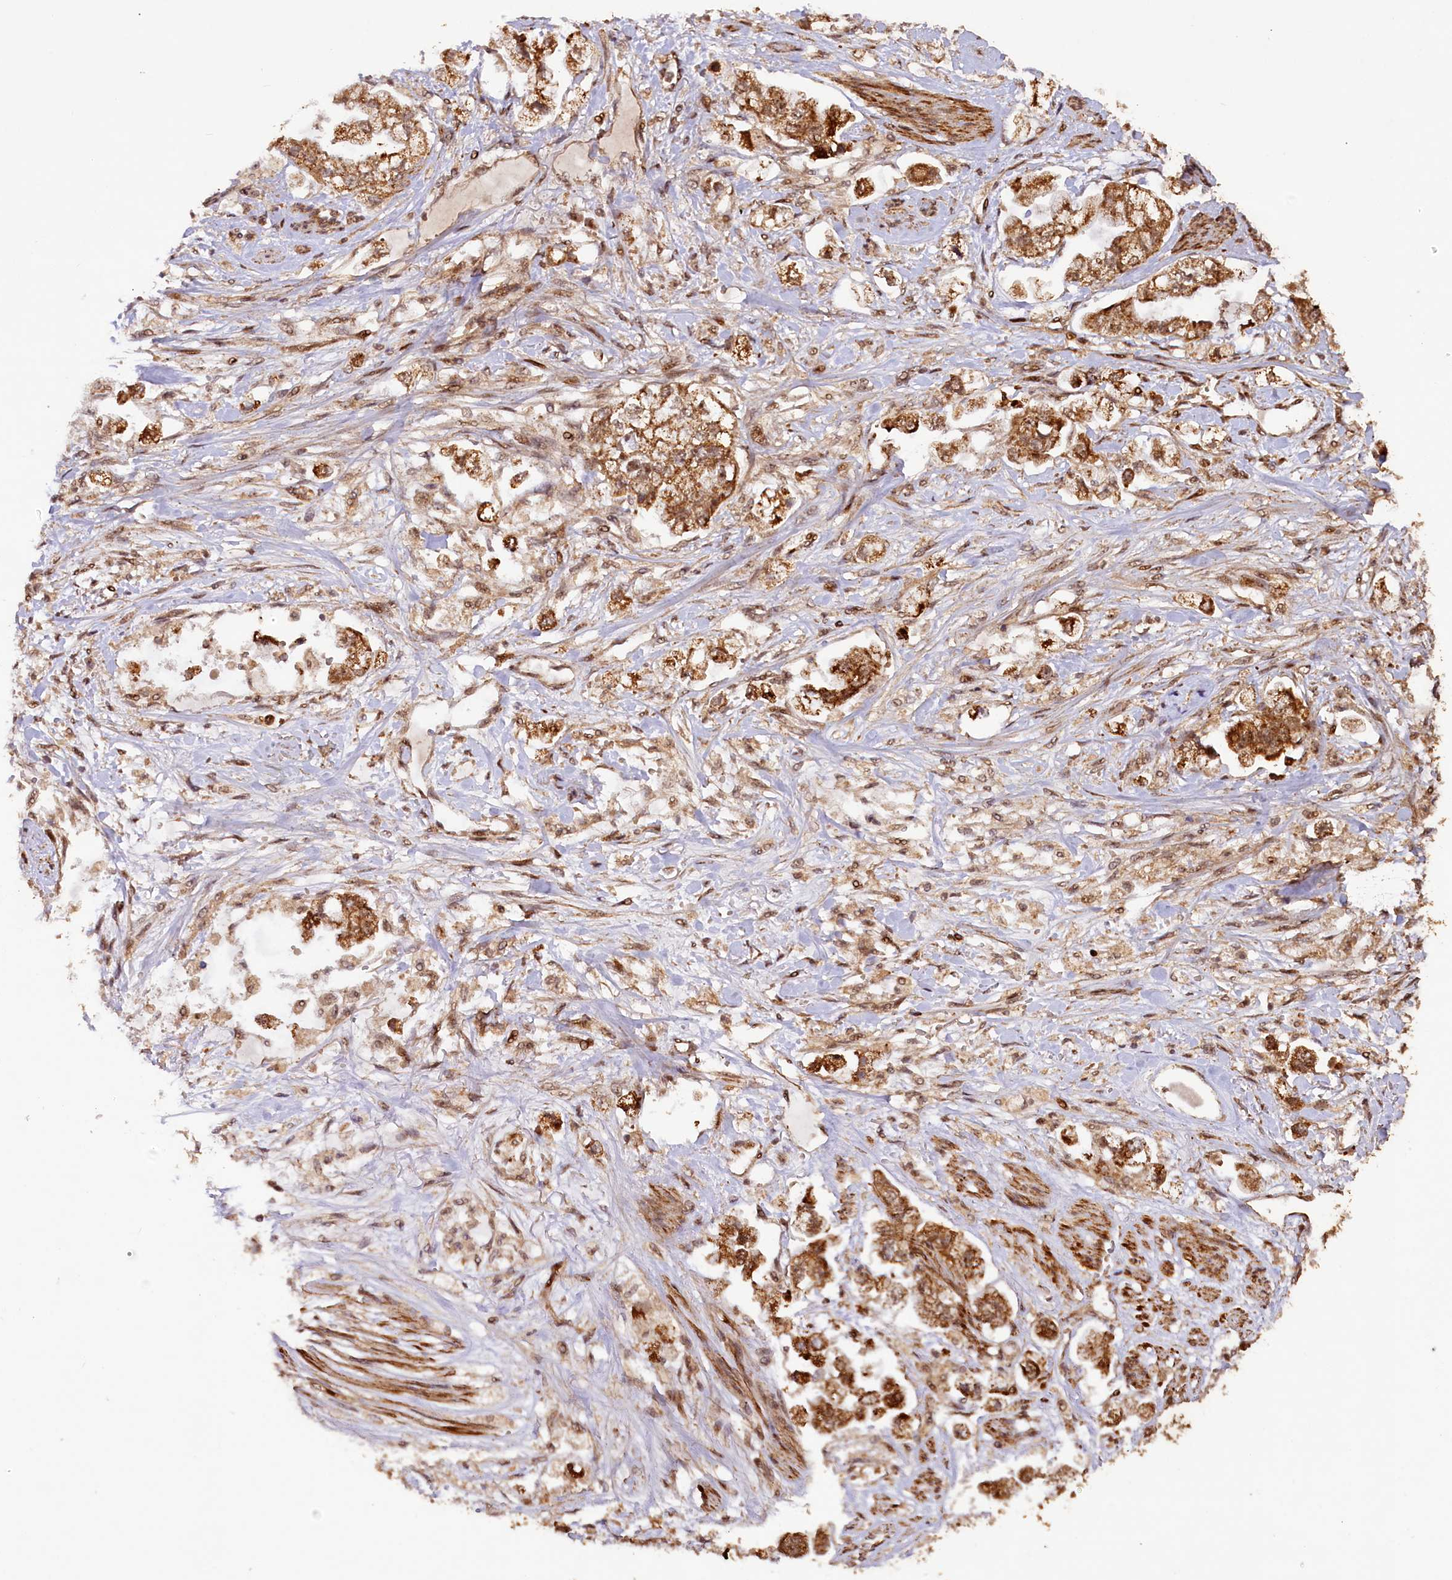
{"staining": {"intensity": "moderate", "quantity": ">75%", "location": "cytoplasmic/membranous"}, "tissue": "stomach cancer", "cell_type": "Tumor cells", "image_type": "cancer", "snomed": [{"axis": "morphology", "description": "Adenocarcinoma, NOS"}, {"axis": "topography", "description": "Stomach"}], "caption": "Immunohistochemistry (IHC) of stomach cancer reveals medium levels of moderate cytoplasmic/membranous expression in about >75% of tumor cells. (IHC, brightfield microscopy, high magnification).", "gene": "SHPRH", "patient": {"sex": "male", "age": 62}}